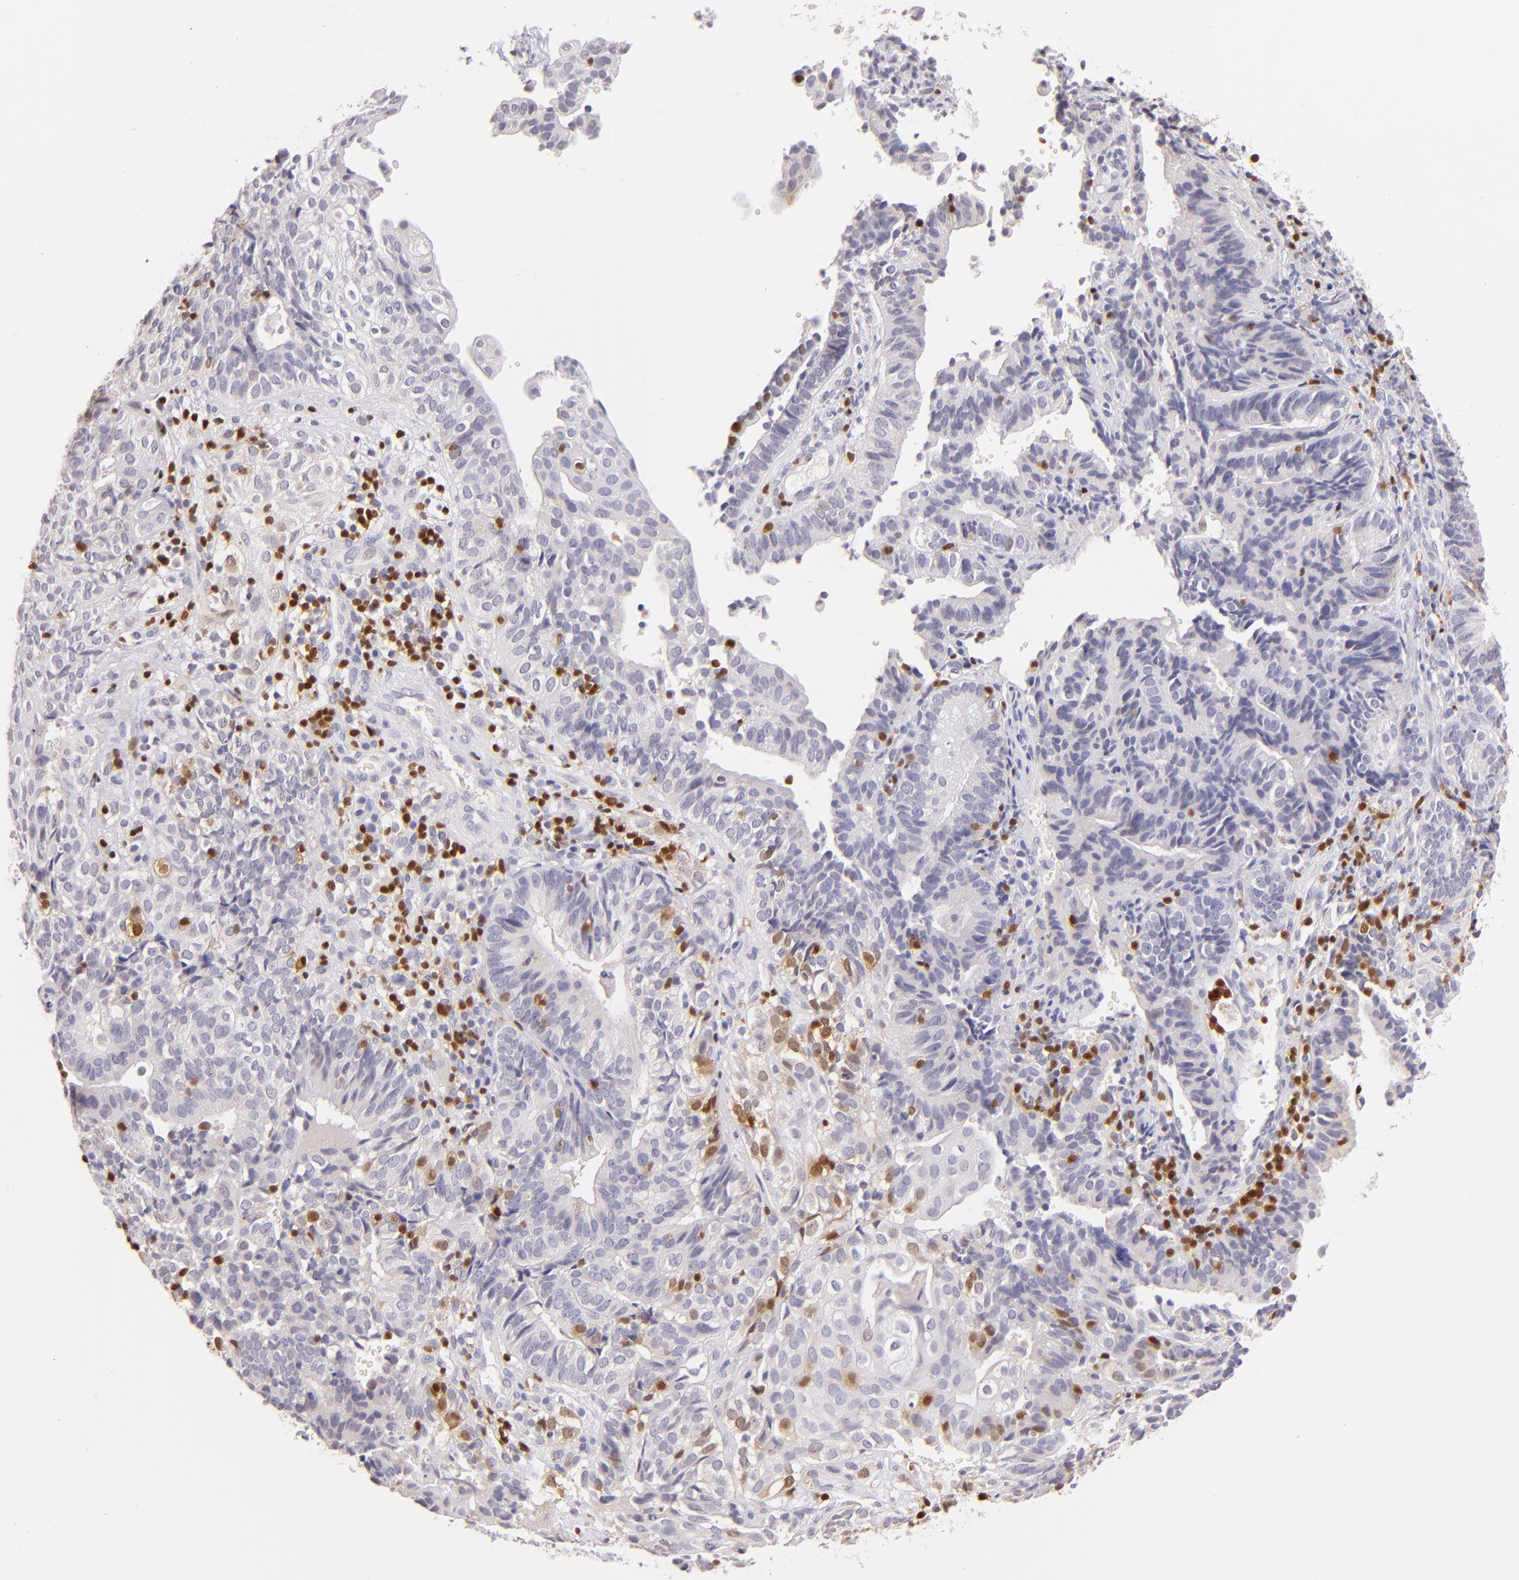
{"staining": {"intensity": "negative", "quantity": "none", "location": "none"}, "tissue": "cervical cancer", "cell_type": "Tumor cells", "image_type": "cancer", "snomed": [{"axis": "morphology", "description": "Adenocarcinoma, NOS"}, {"axis": "topography", "description": "Cervix"}], "caption": "IHC micrograph of neoplastic tissue: human adenocarcinoma (cervical) stained with DAB (3,3'-diaminobenzidine) demonstrates no significant protein staining in tumor cells.", "gene": "ZAP70", "patient": {"sex": "female", "age": 60}}